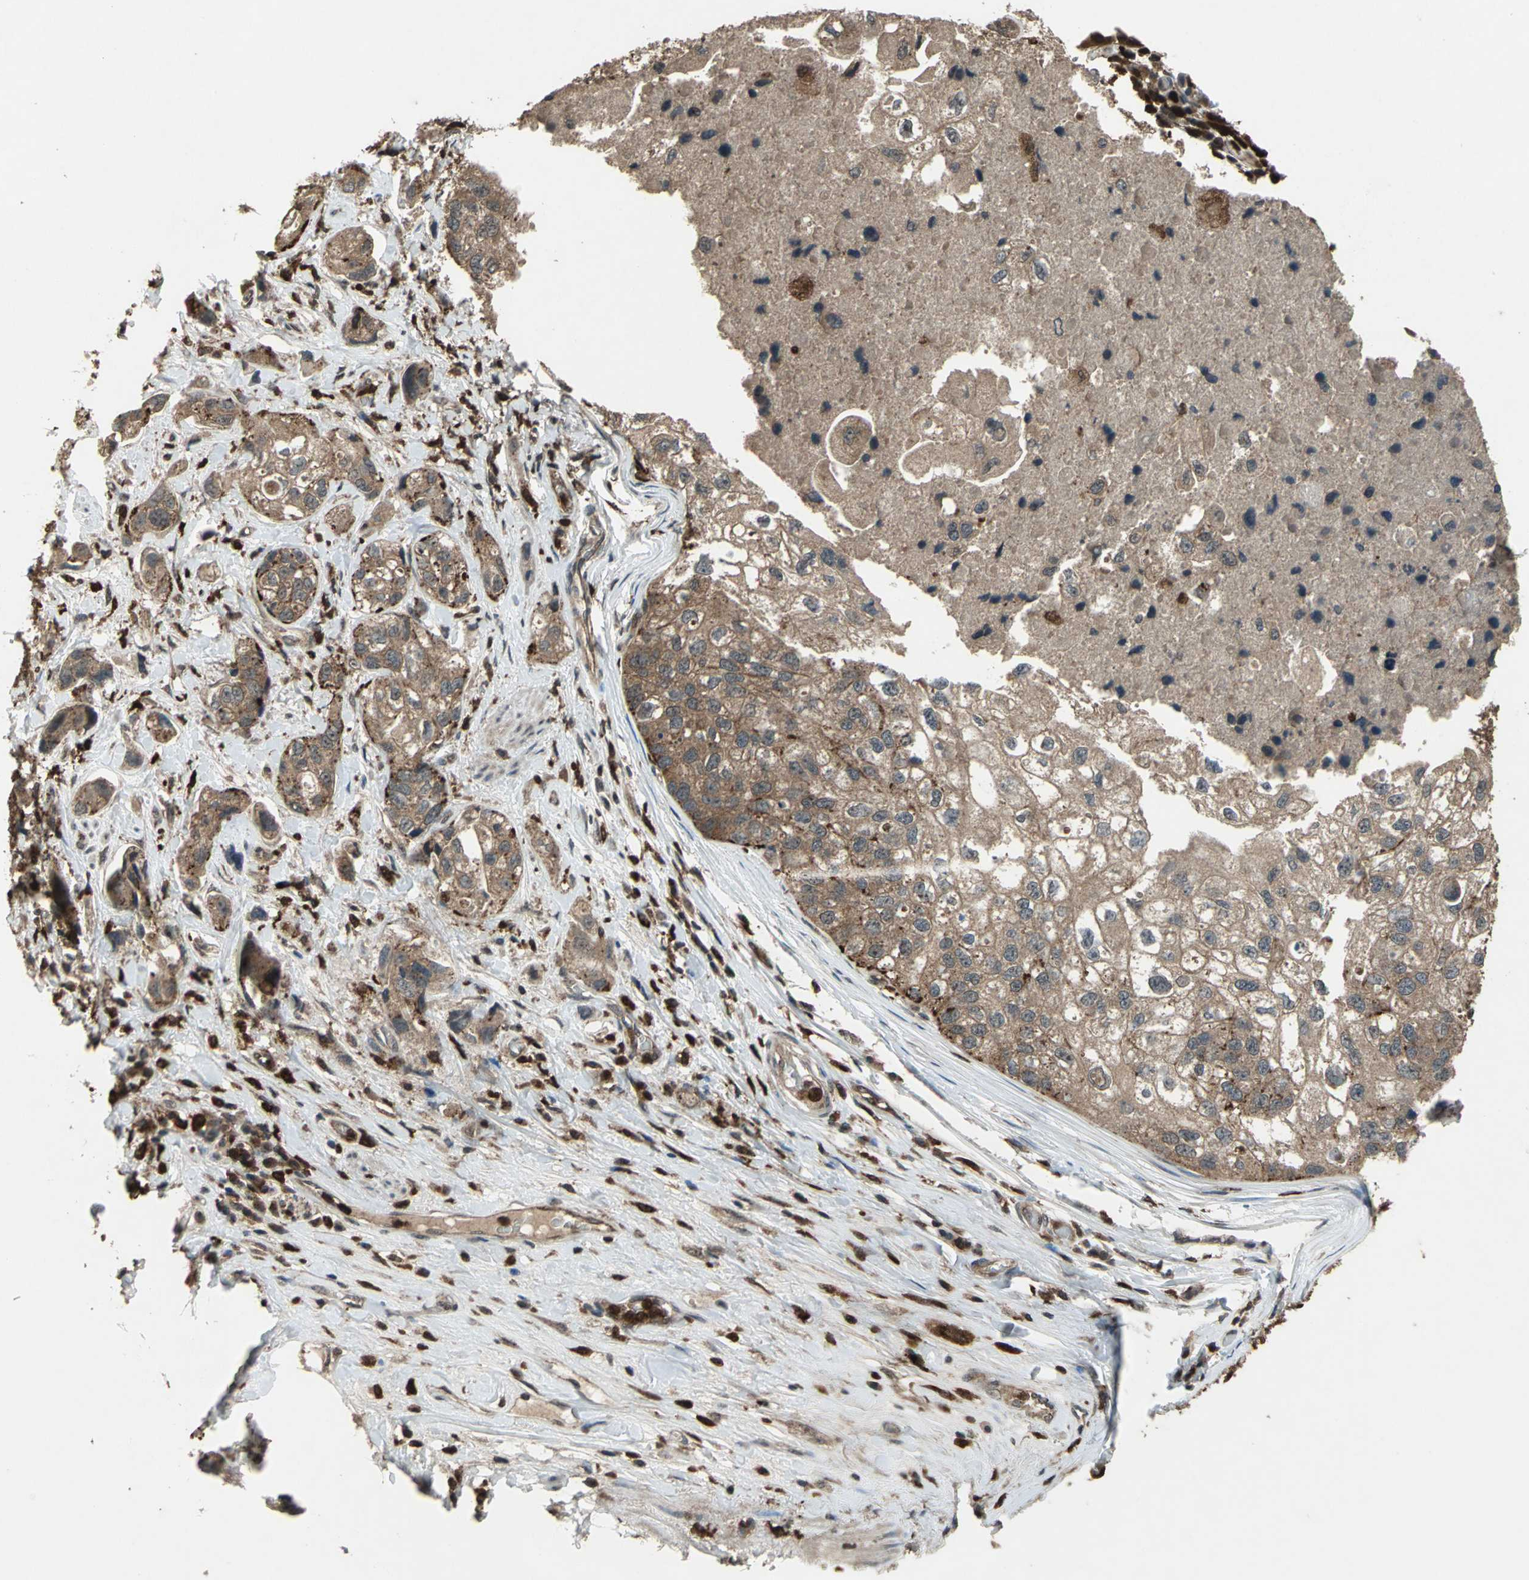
{"staining": {"intensity": "moderate", "quantity": ">75%", "location": "cytoplasmic/membranous"}, "tissue": "urothelial cancer", "cell_type": "Tumor cells", "image_type": "cancer", "snomed": [{"axis": "morphology", "description": "Urothelial carcinoma, High grade"}, {"axis": "topography", "description": "Urinary bladder"}], "caption": "The image reveals staining of urothelial carcinoma (high-grade), revealing moderate cytoplasmic/membranous protein staining (brown color) within tumor cells.", "gene": "PYCARD", "patient": {"sex": "female", "age": 64}}